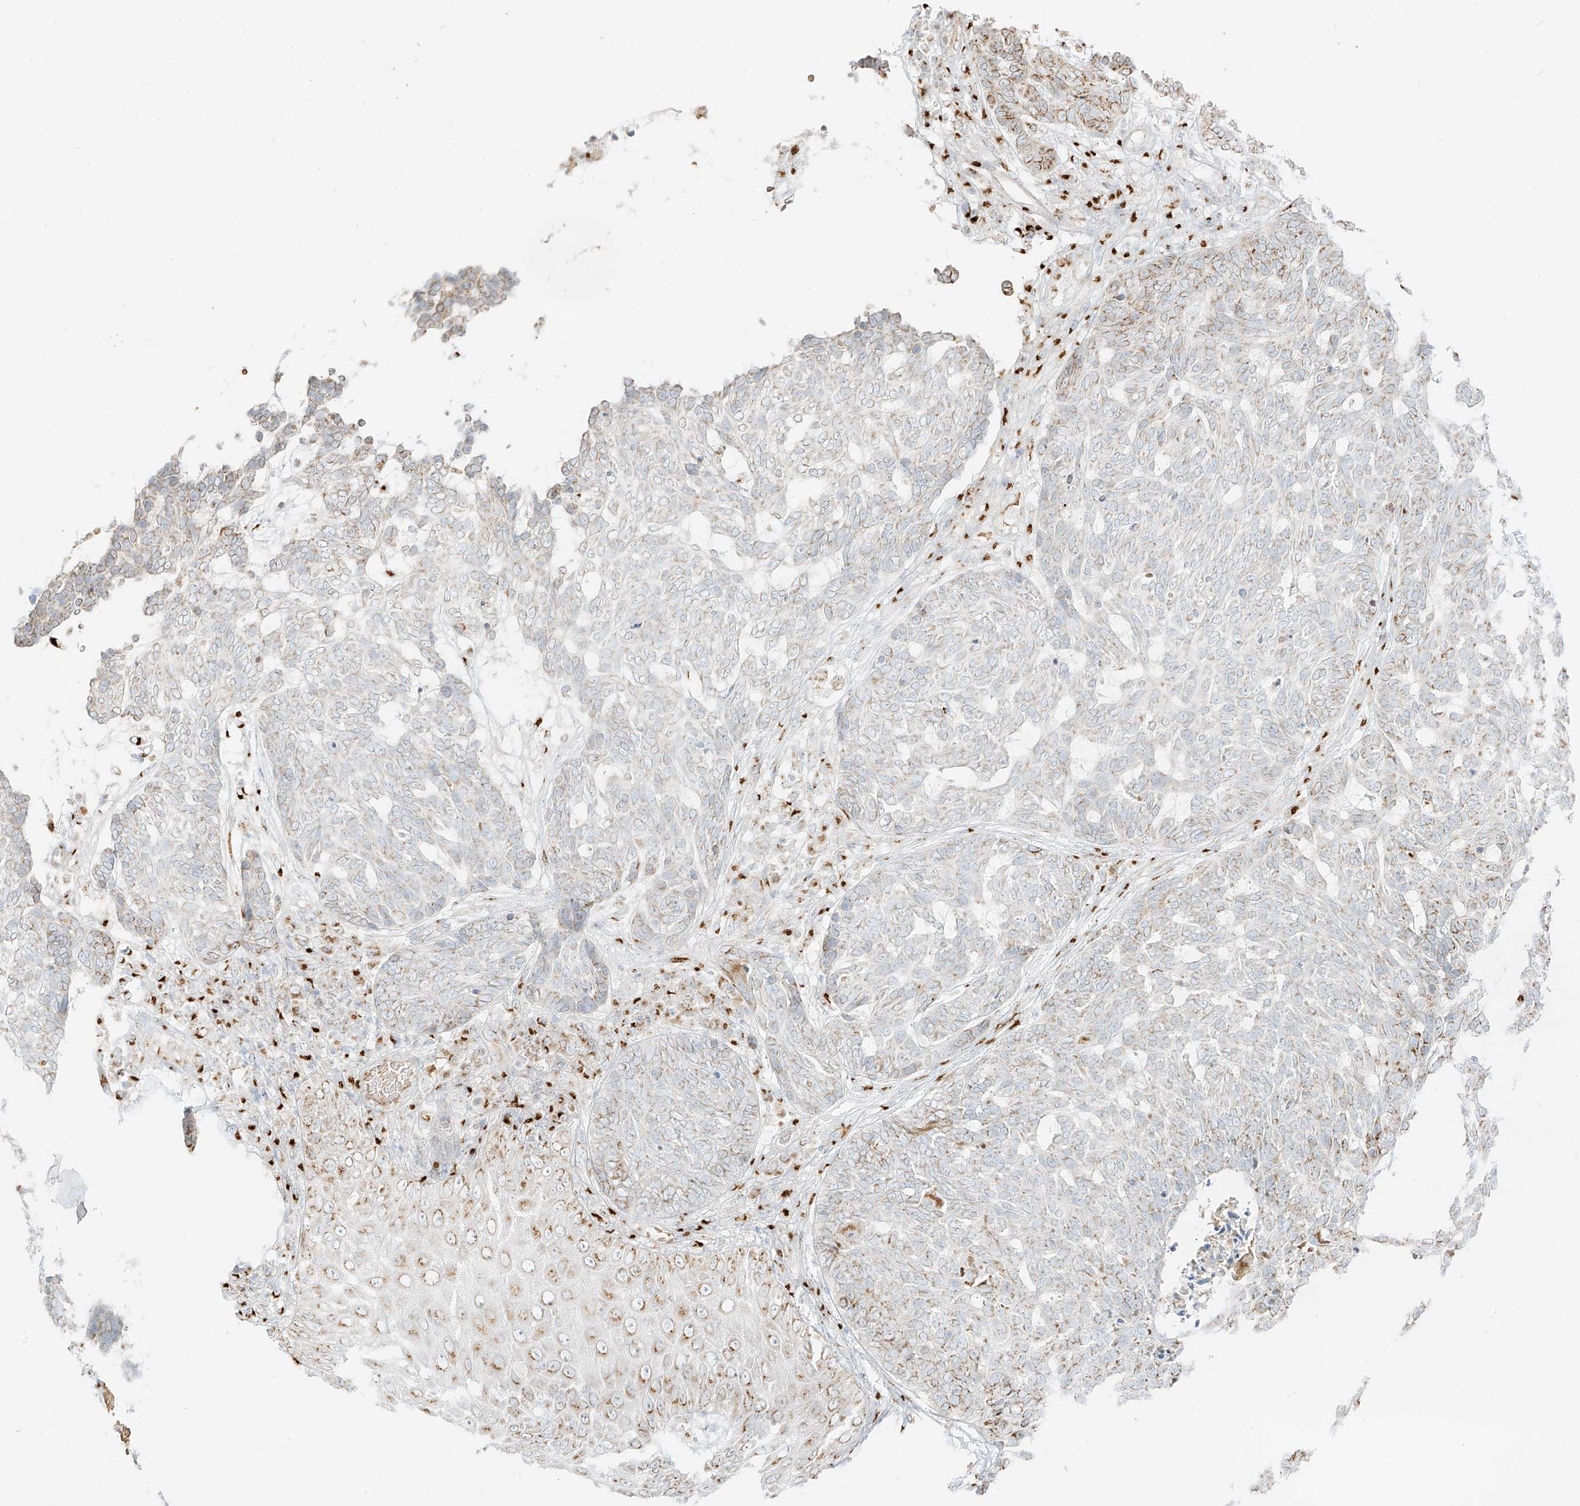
{"staining": {"intensity": "weak", "quantity": "<25%", "location": "cytoplasmic/membranous"}, "tissue": "skin cancer", "cell_type": "Tumor cells", "image_type": "cancer", "snomed": [{"axis": "morphology", "description": "Basal cell carcinoma"}, {"axis": "topography", "description": "Skin"}], "caption": "The image displays no staining of tumor cells in skin cancer (basal cell carcinoma).", "gene": "TMEM87B", "patient": {"sex": "male", "age": 85}}